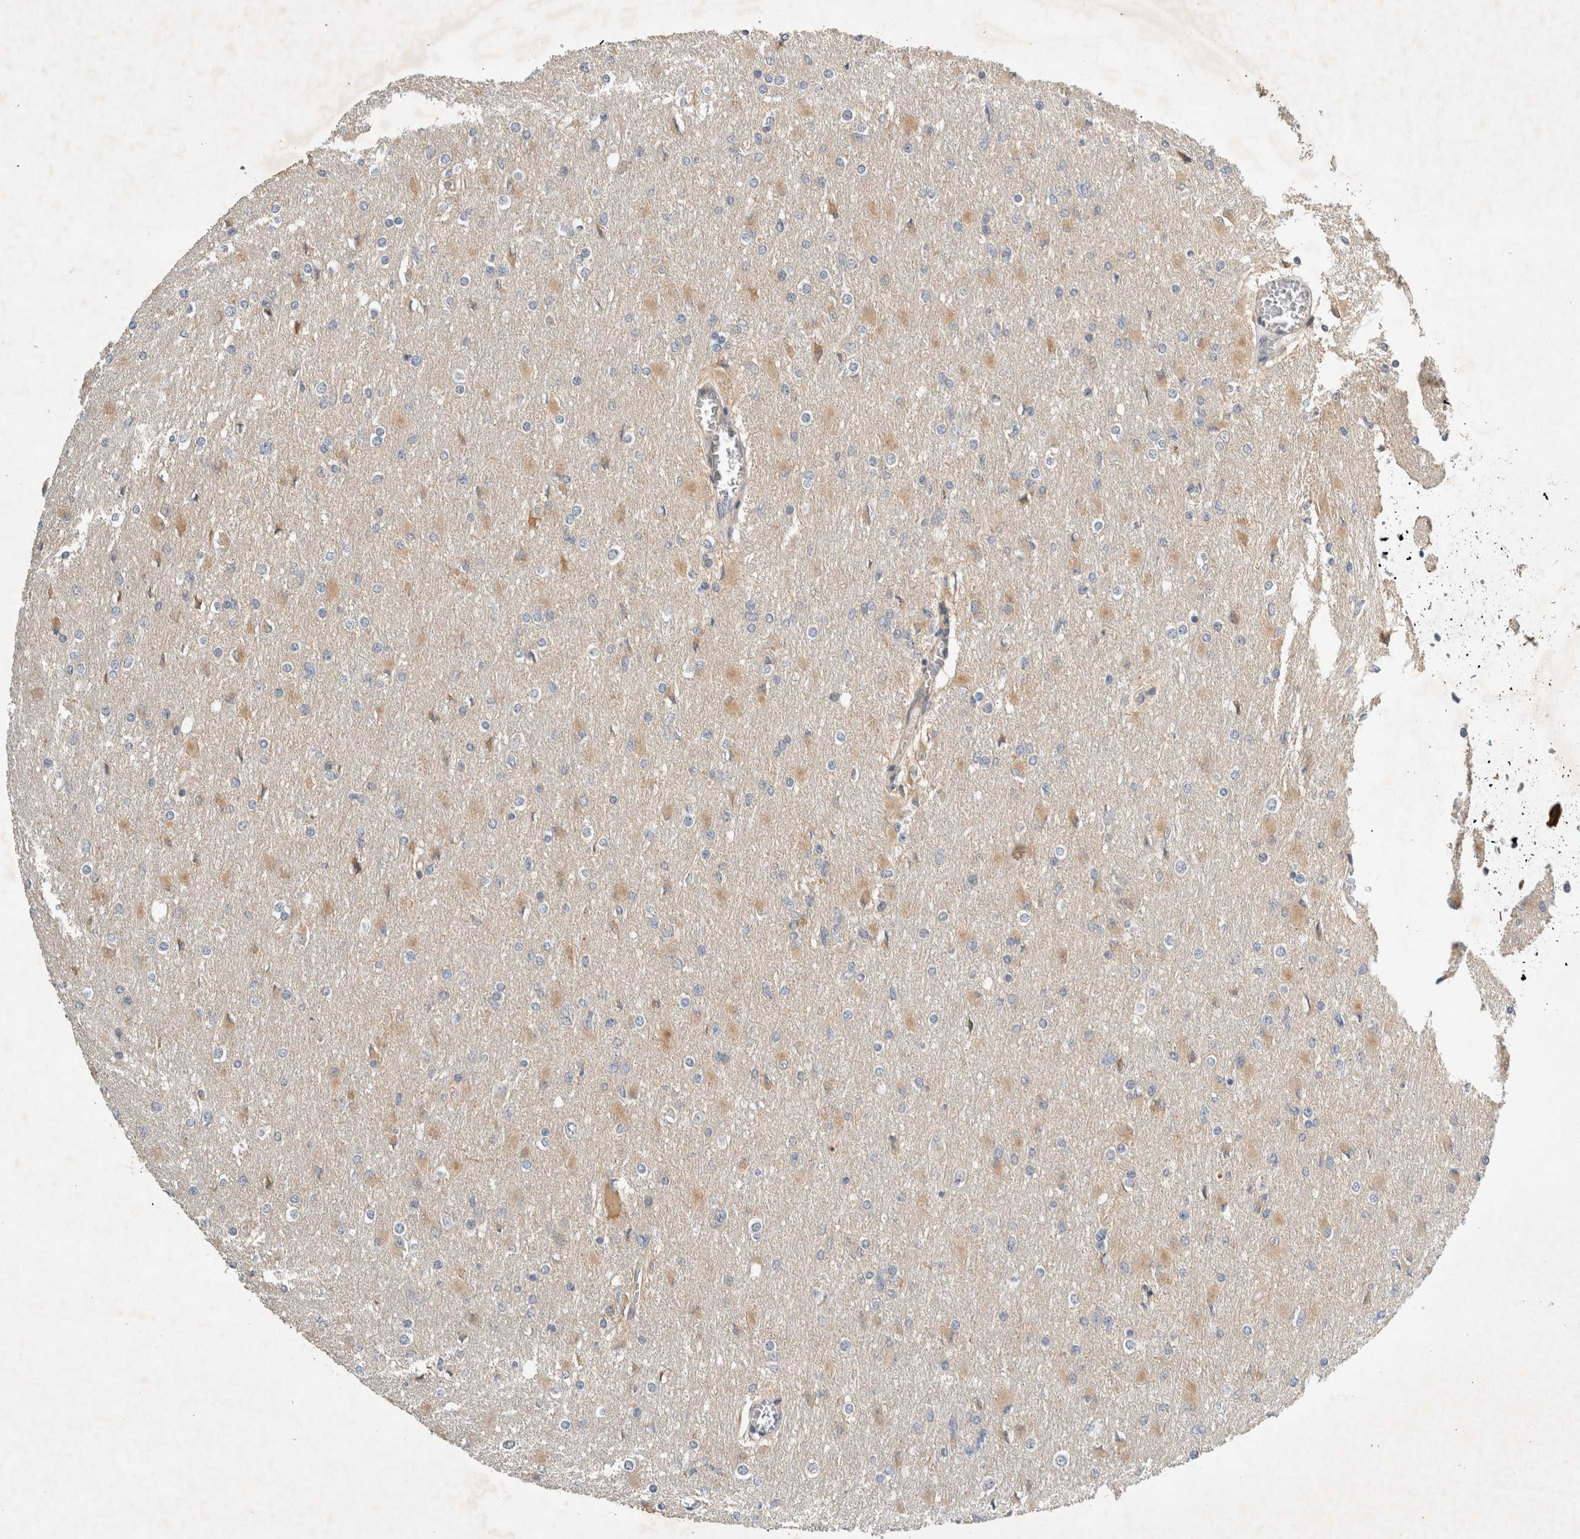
{"staining": {"intensity": "weak", "quantity": "25%-75%", "location": "cytoplasmic/membranous"}, "tissue": "glioma", "cell_type": "Tumor cells", "image_type": "cancer", "snomed": [{"axis": "morphology", "description": "Glioma, malignant, High grade"}, {"axis": "topography", "description": "Cerebral cortex"}], "caption": "Immunohistochemistry (DAB) staining of malignant glioma (high-grade) exhibits weak cytoplasmic/membranous protein expression in about 25%-75% of tumor cells.", "gene": "ARMC9", "patient": {"sex": "female", "age": 36}}